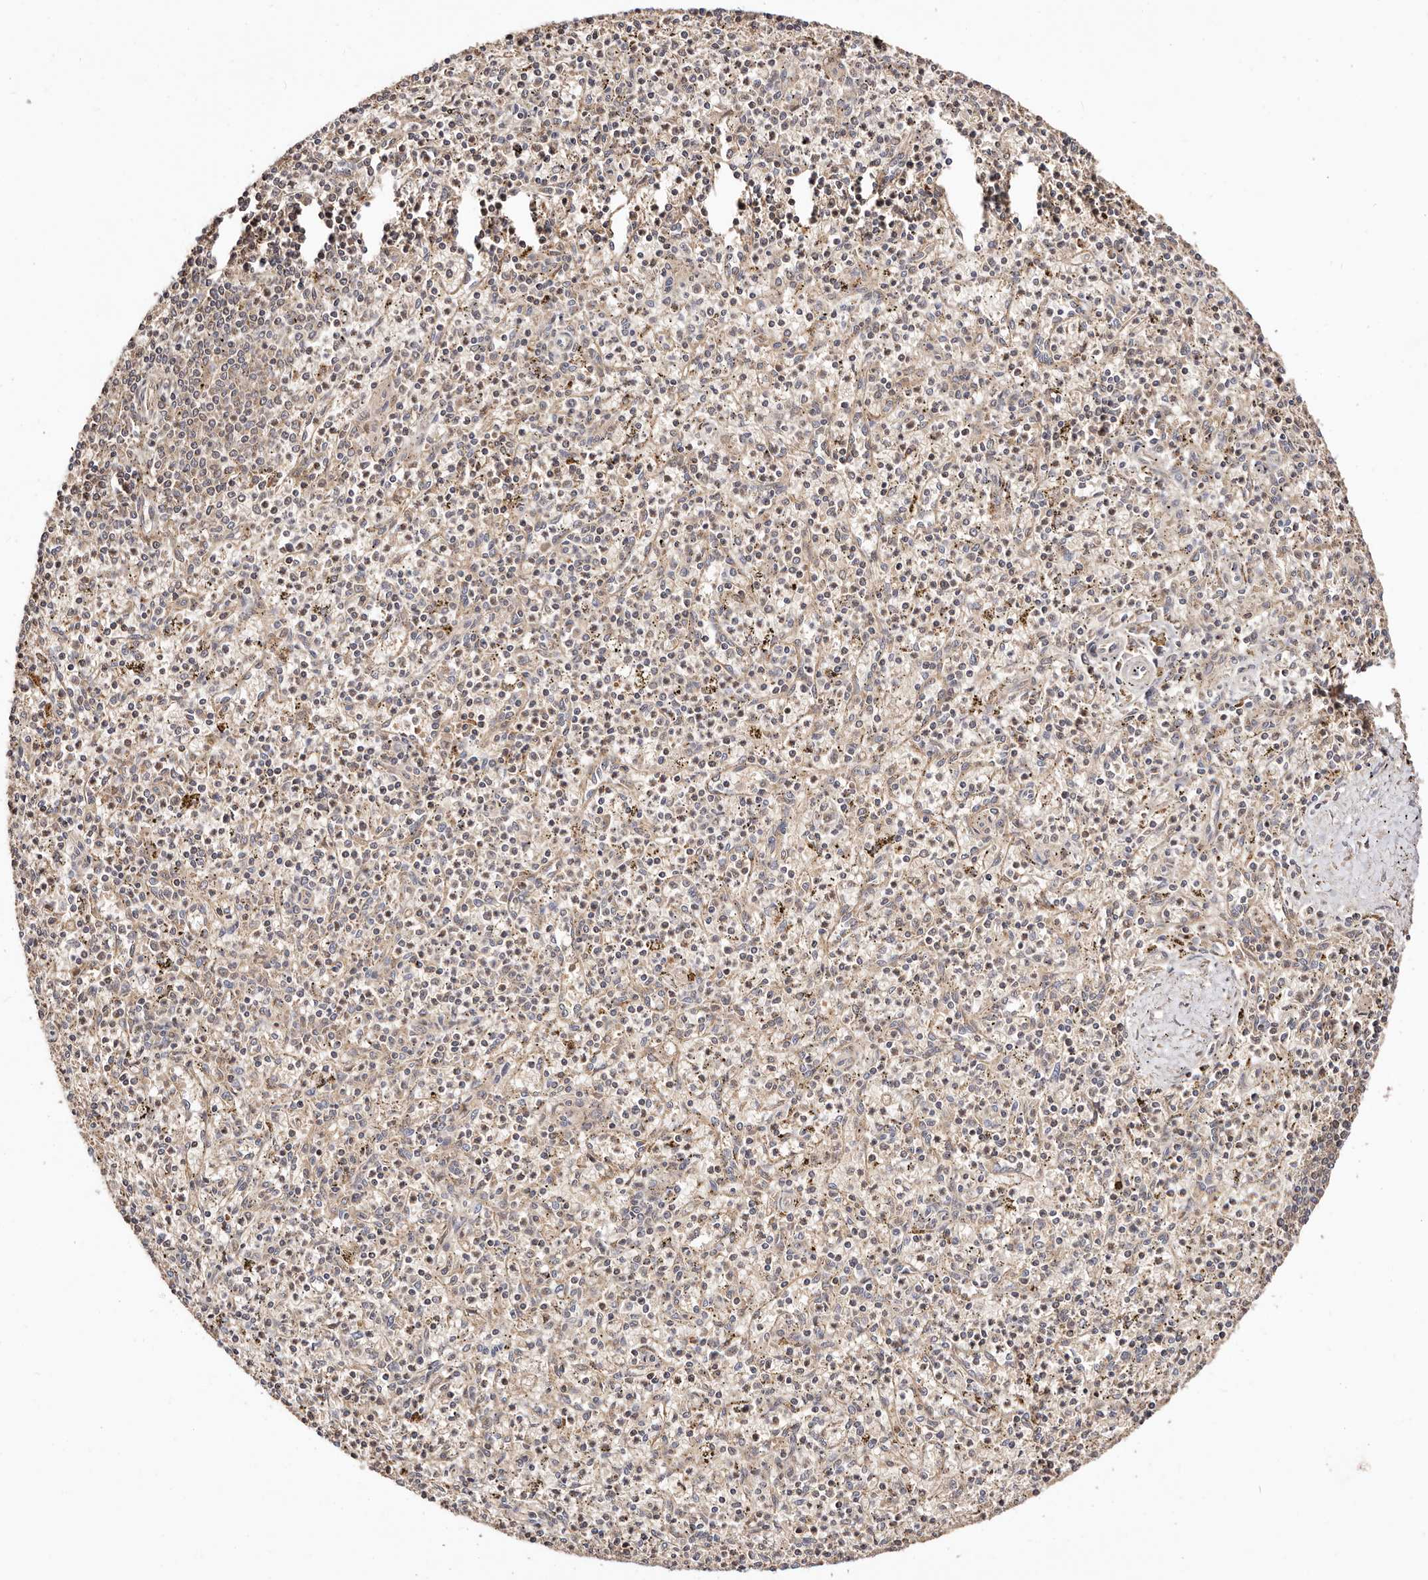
{"staining": {"intensity": "negative", "quantity": "none", "location": "none"}, "tissue": "spleen", "cell_type": "Cells in red pulp", "image_type": "normal", "snomed": [{"axis": "morphology", "description": "Normal tissue, NOS"}, {"axis": "topography", "description": "Spleen"}], "caption": "Normal spleen was stained to show a protein in brown. There is no significant staining in cells in red pulp. Brightfield microscopy of immunohistochemistry (IHC) stained with DAB (3,3'-diaminobenzidine) (brown) and hematoxylin (blue), captured at high magnification.", "gene": "MAPK1", "patient": {"sex": "male", "age": 72}}